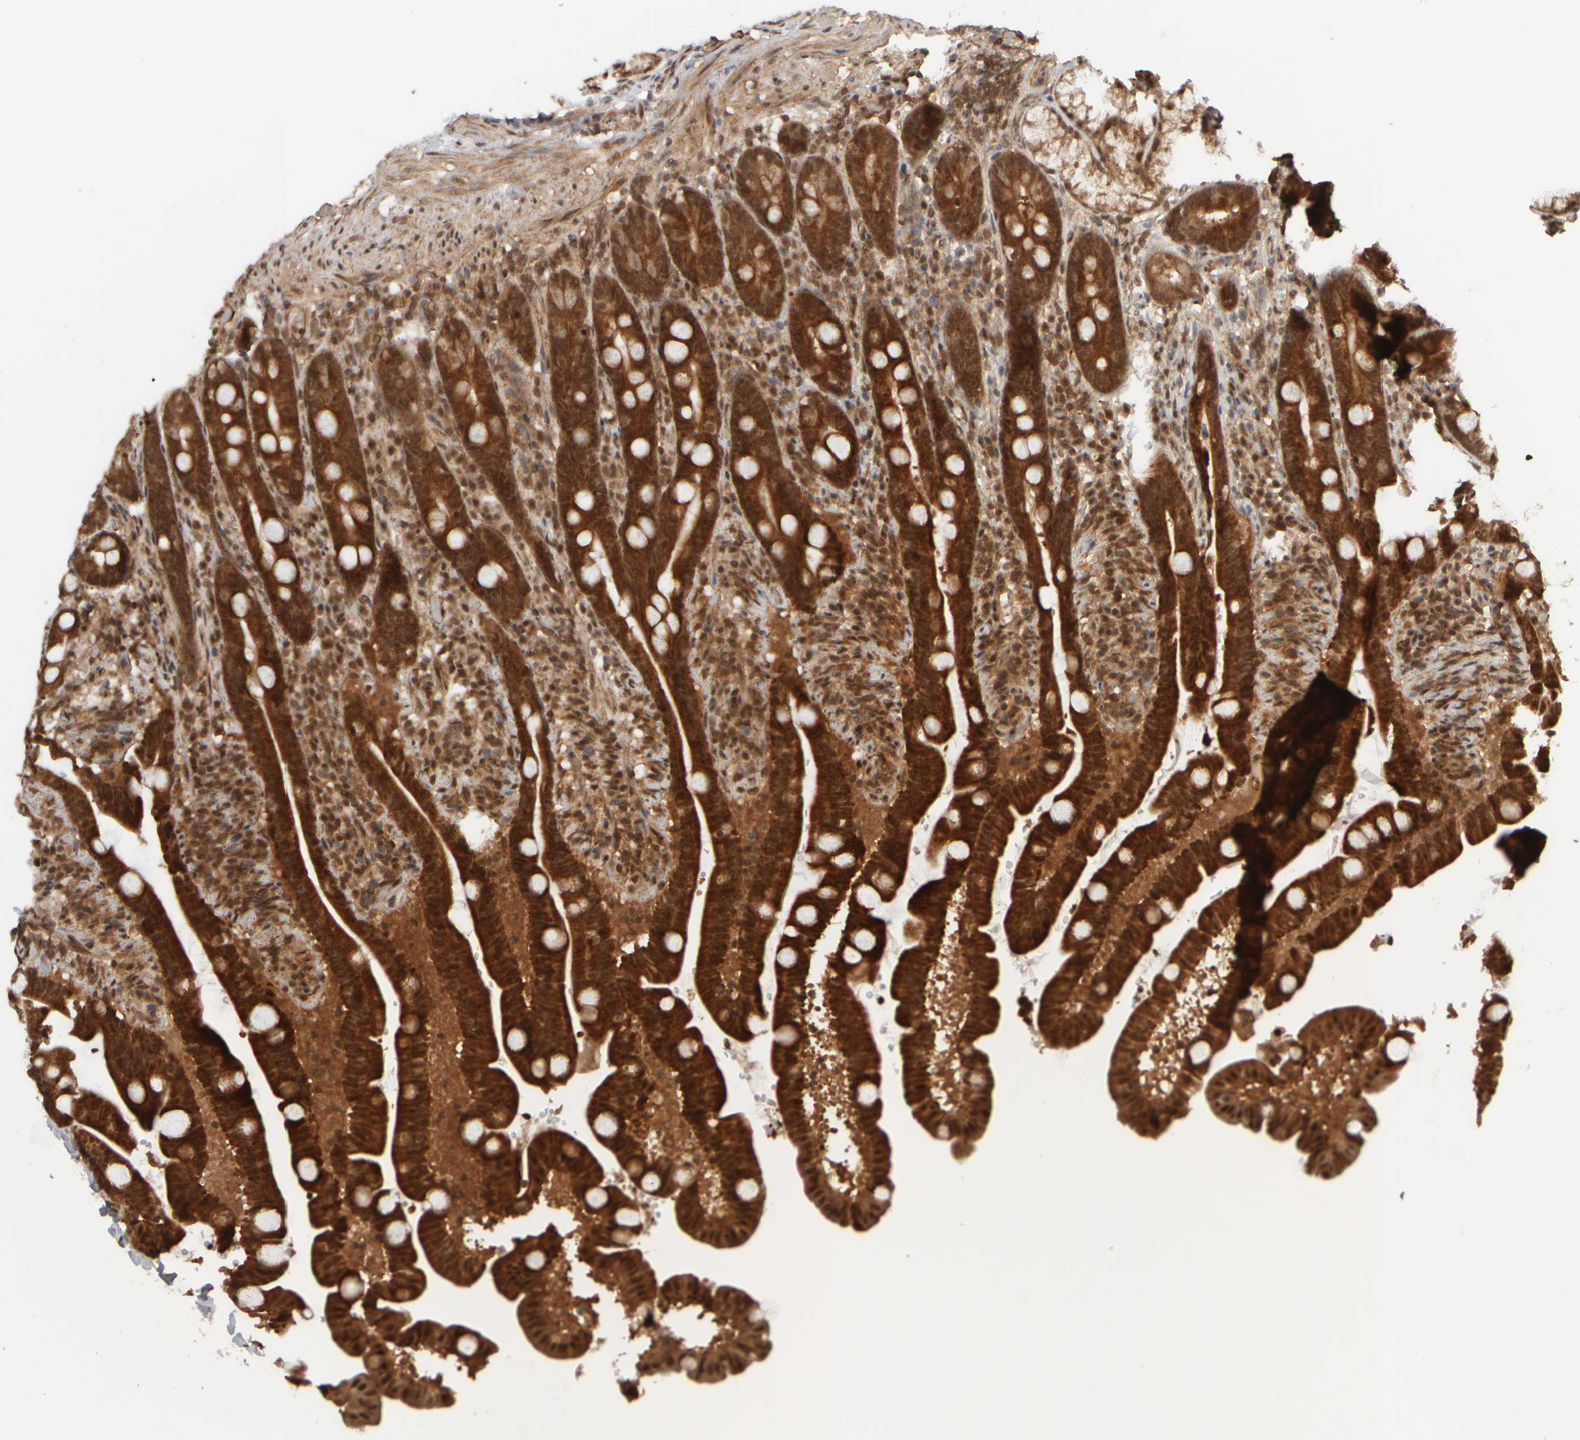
{"staining": {"intensity": "strong", "quantity": ">75%", "location": "cytoplasmic/membranous,nuclear"}, "tissue": "duodenum", "cell_type": "Glandular cells", "image_type": "normal", "snomed": [{"axis": "morphology", "description": "Normal tissue, NOS"}, {"axis": "topography", "description": "Duodenum"}], "caption": "About >75% of glandular cells in normal human duodenum reveal strong cytoplasmic/membranous,nuclear protein expression as visualized by brown immunohistochemical staining.", "gene": "SYNRG", "patient": {"sex": "male", "age": 54}}